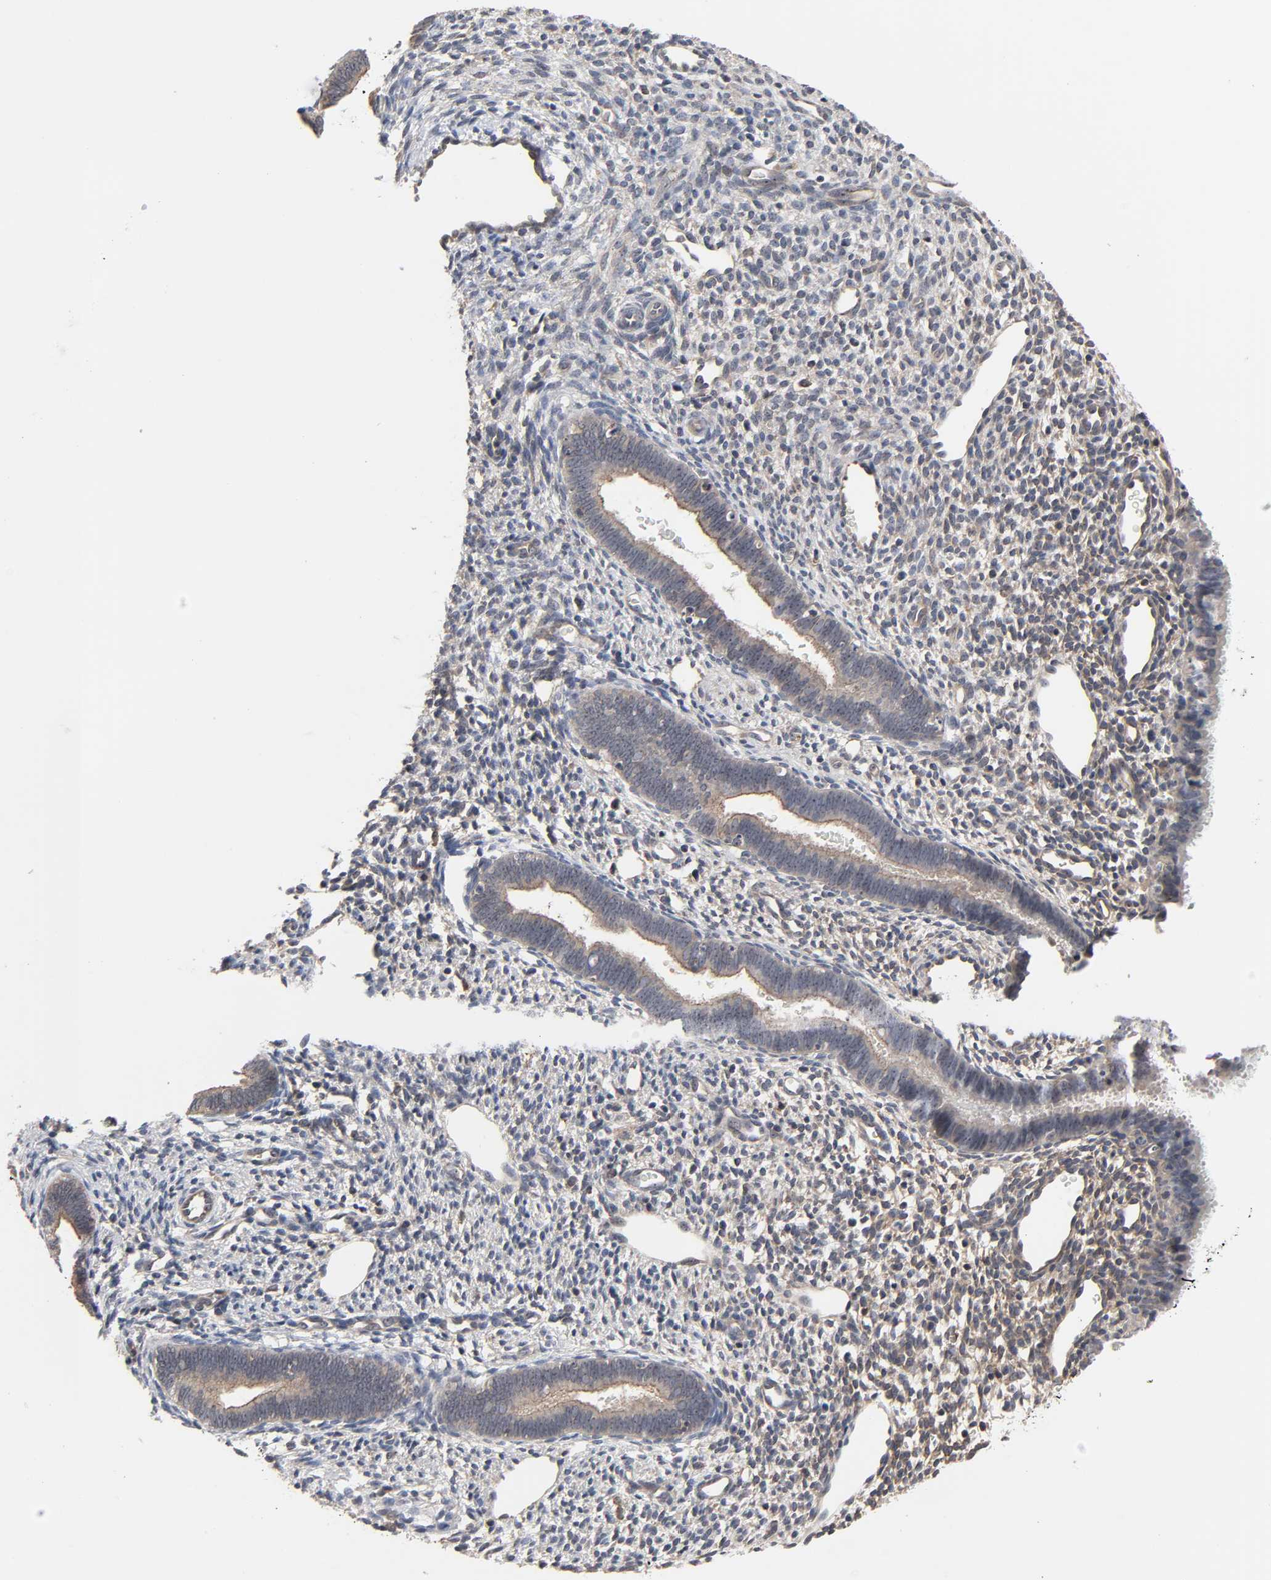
{"staining": {"intensity": "weak", "quantity": "25%-75%", "location": "cytoplasmic/membranous,nuclear"}, "tissue": "endometrium", "cell_type": "Cells in endometrial stroma", "image_type": "normal", "snomed": [{"axis": "morphology", "description": "Normal tissue, NOS"}, {"axis": "topography", "description": "Endometrium"}], "caption": "Endometrium stained with IHC exhibits weak cytoplasmic/membranous,nuclear staining in approximately 25%-75% of cells in endometrial stroma.", "gene": "DDX10", "patient": {"sex": "female", "age": 27}}